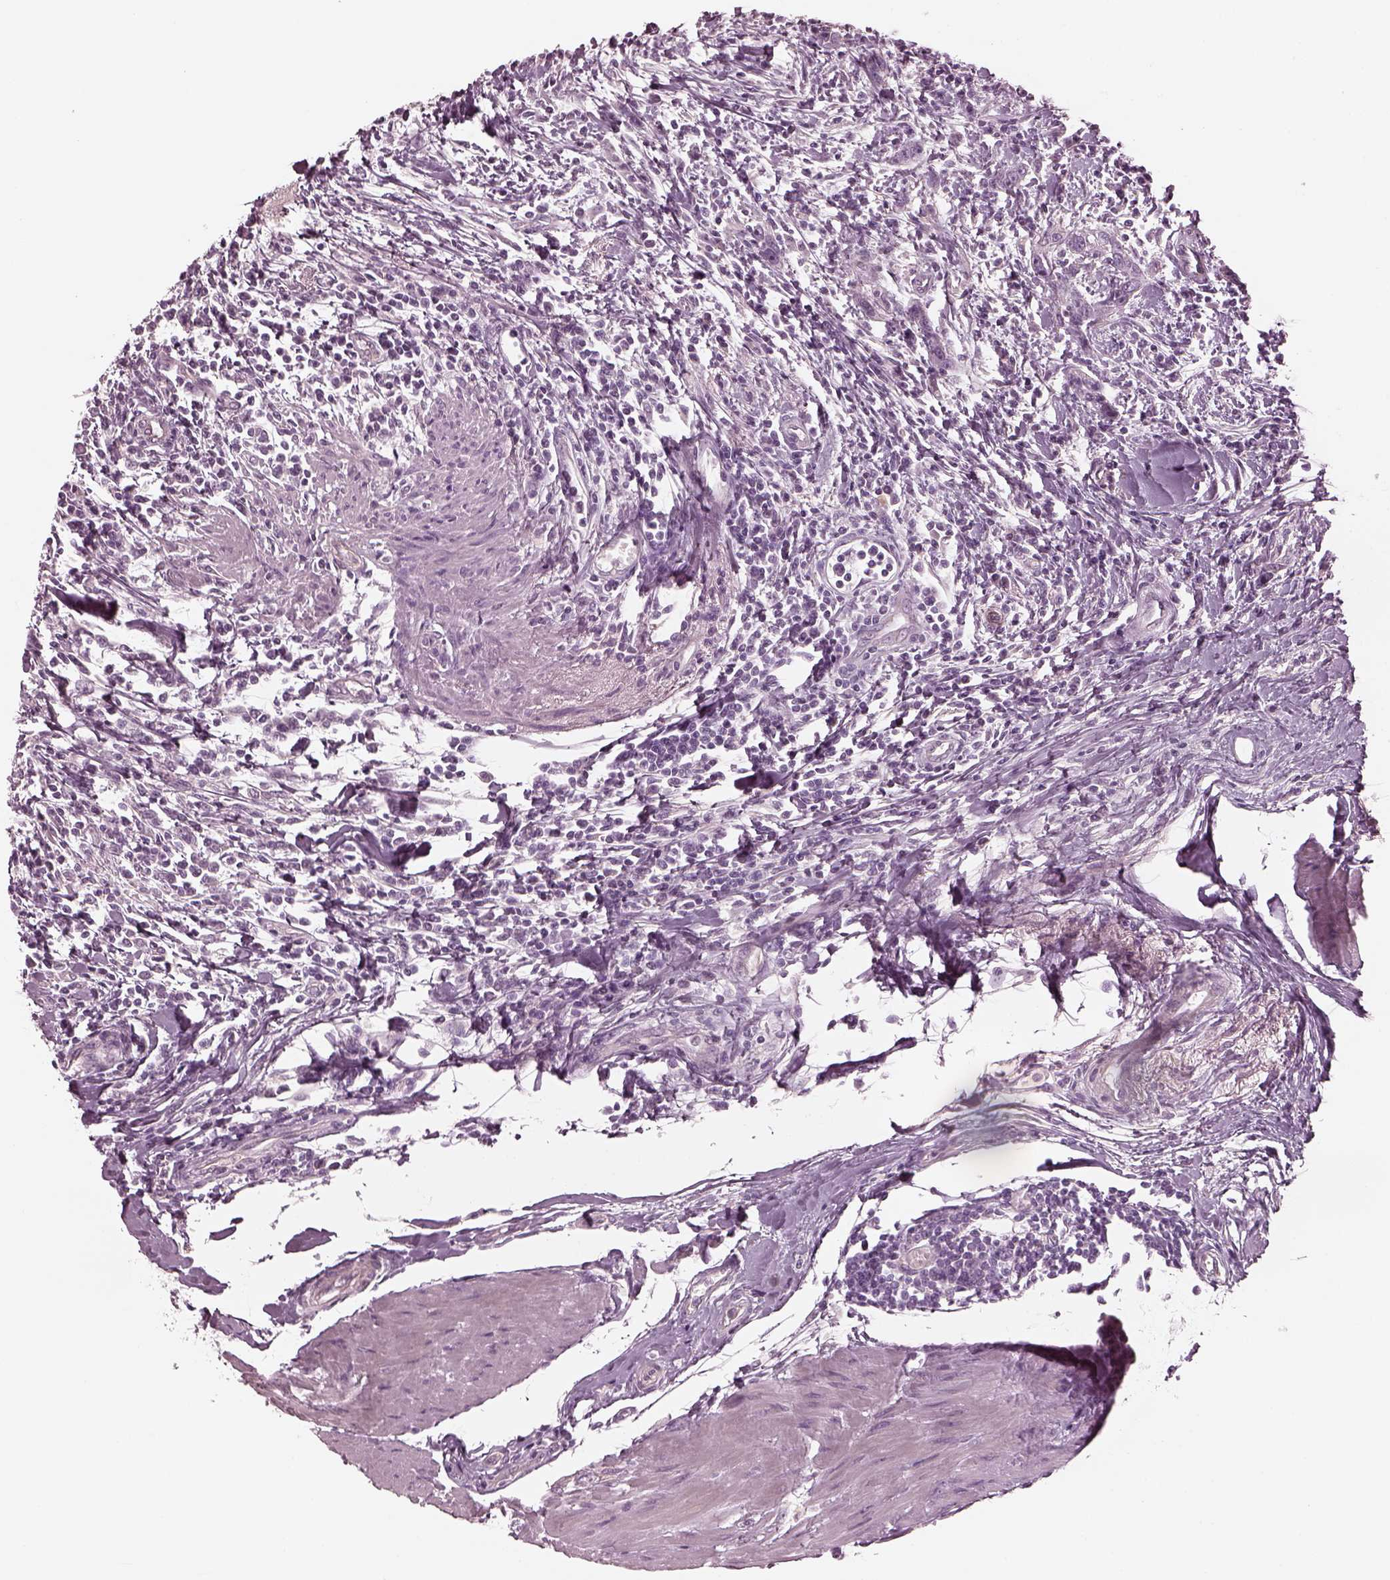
{"staining": {"intensity": "negative", "quantity": "none", "location": "none"}, "tissue": "urothelial cancer", "cell_type": "Tumor cells", "image_type": "cancer", "snomed": [{"axis": "morphology", "description": "Urothelial carcinoma, High grade"}, {"axis": "topography", "description": "Urinary bladder"}], "caption": "IHC of urothelial carcinoma (high-grade) exhibits no positivity in tumor cells. The staining was performed using DAB to visualize the protein expression in brown, while the nuclei were stained in blue with hematoxylin (Magnification: 20x).", "gene": "KIF6", "patient": {"sex": "male", "age": 83}}